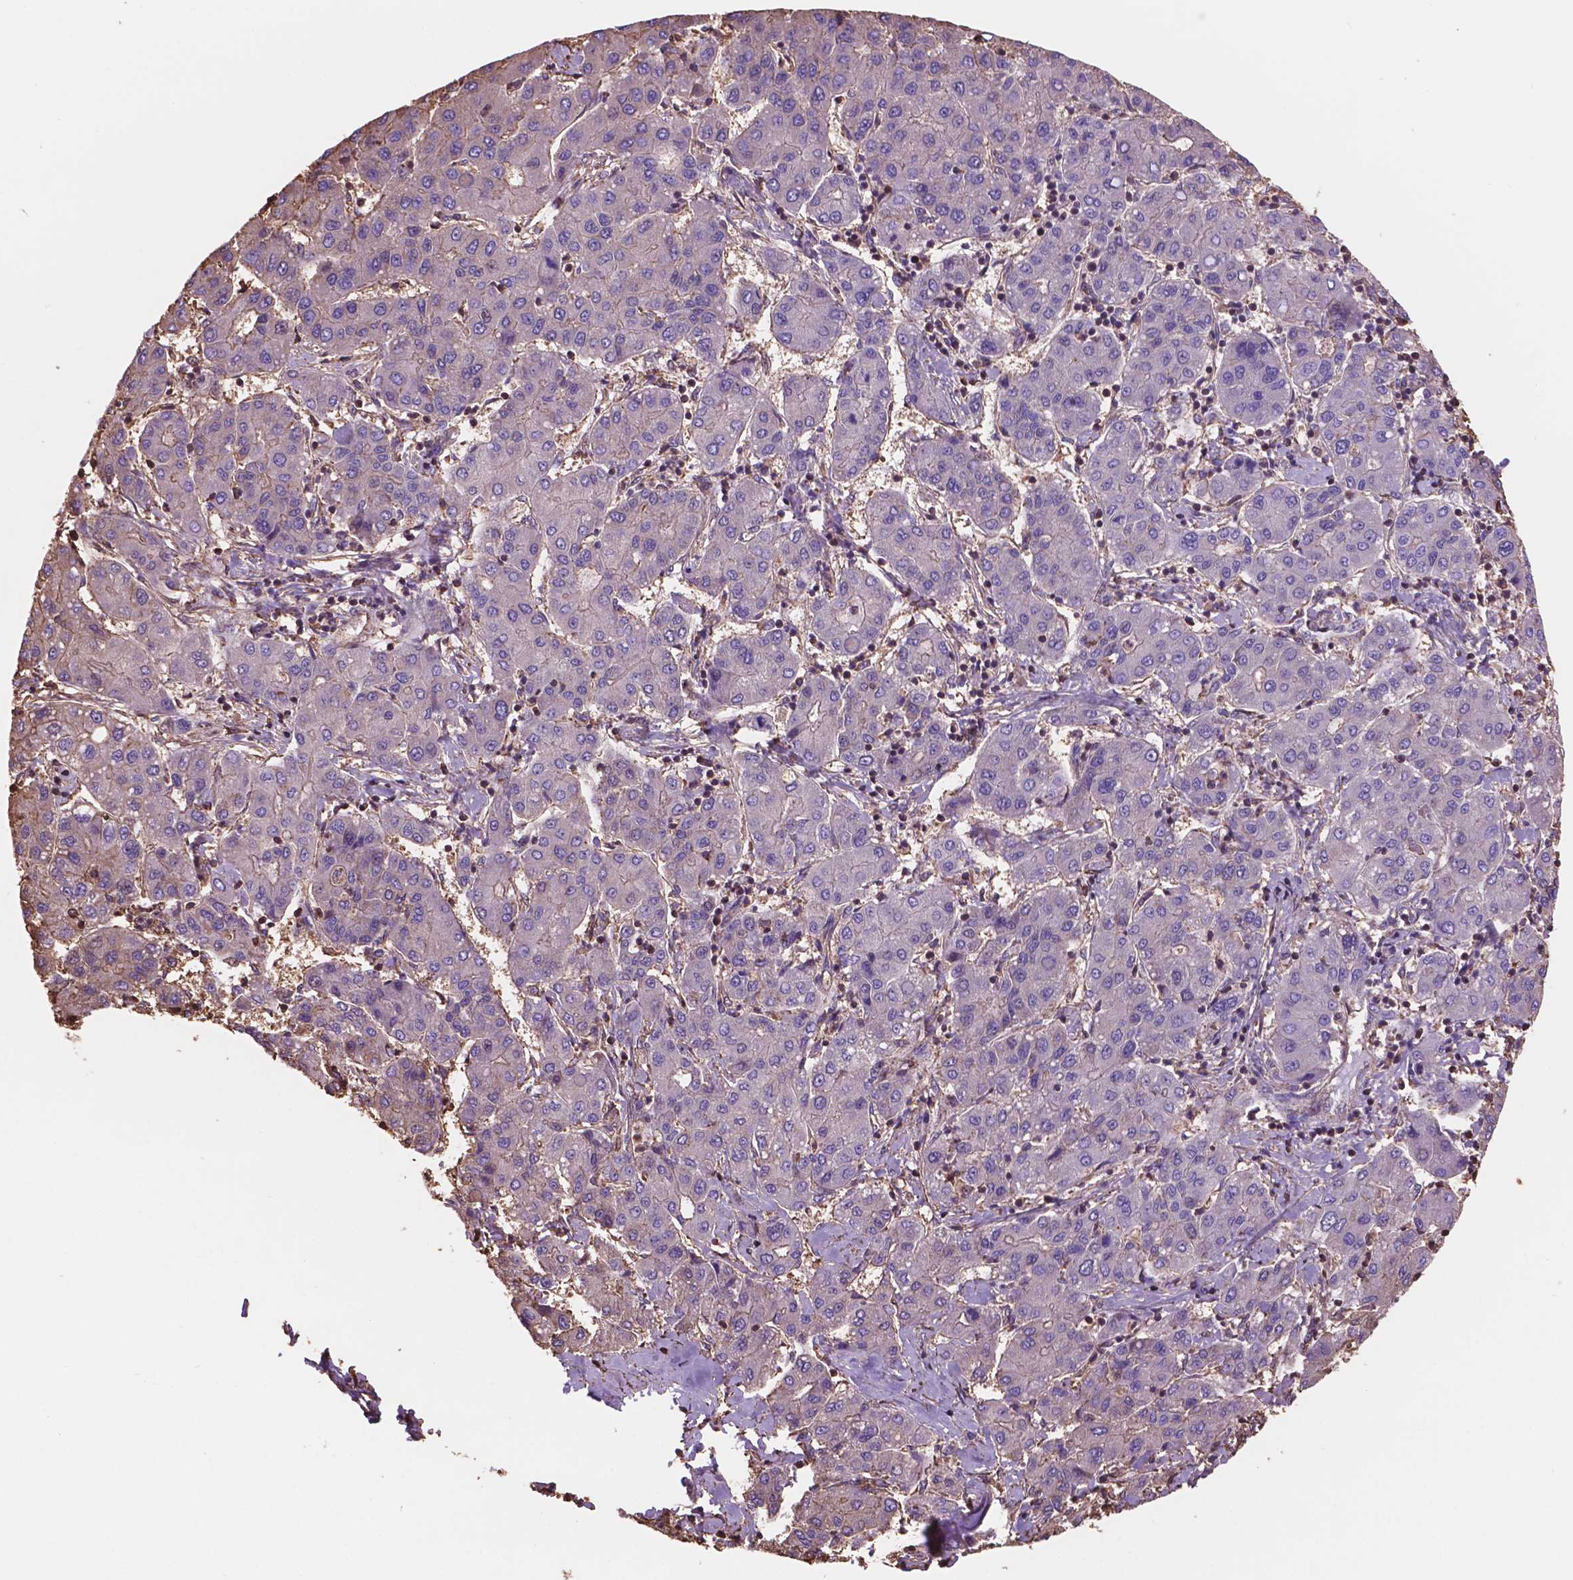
{"staining": {"intensity": "negative", "quantity": "none", "location": "none"}, "tissue": "liver cancer", "cell_type": "Tumor cells", "image_type": "cancer", "snomed": [{"axis": "morphology", "description": "Carcinoma, Hepatocellular, NOS"}, {"axis": "topography", "description": "Liver"}], "caption": "Liver hepatocellular carcinoma was stained to show a protein in brown. There is no significant expression in tumor cells.", "gene": "NIPA2", "patient": {"sex": "male", "age": 65}}